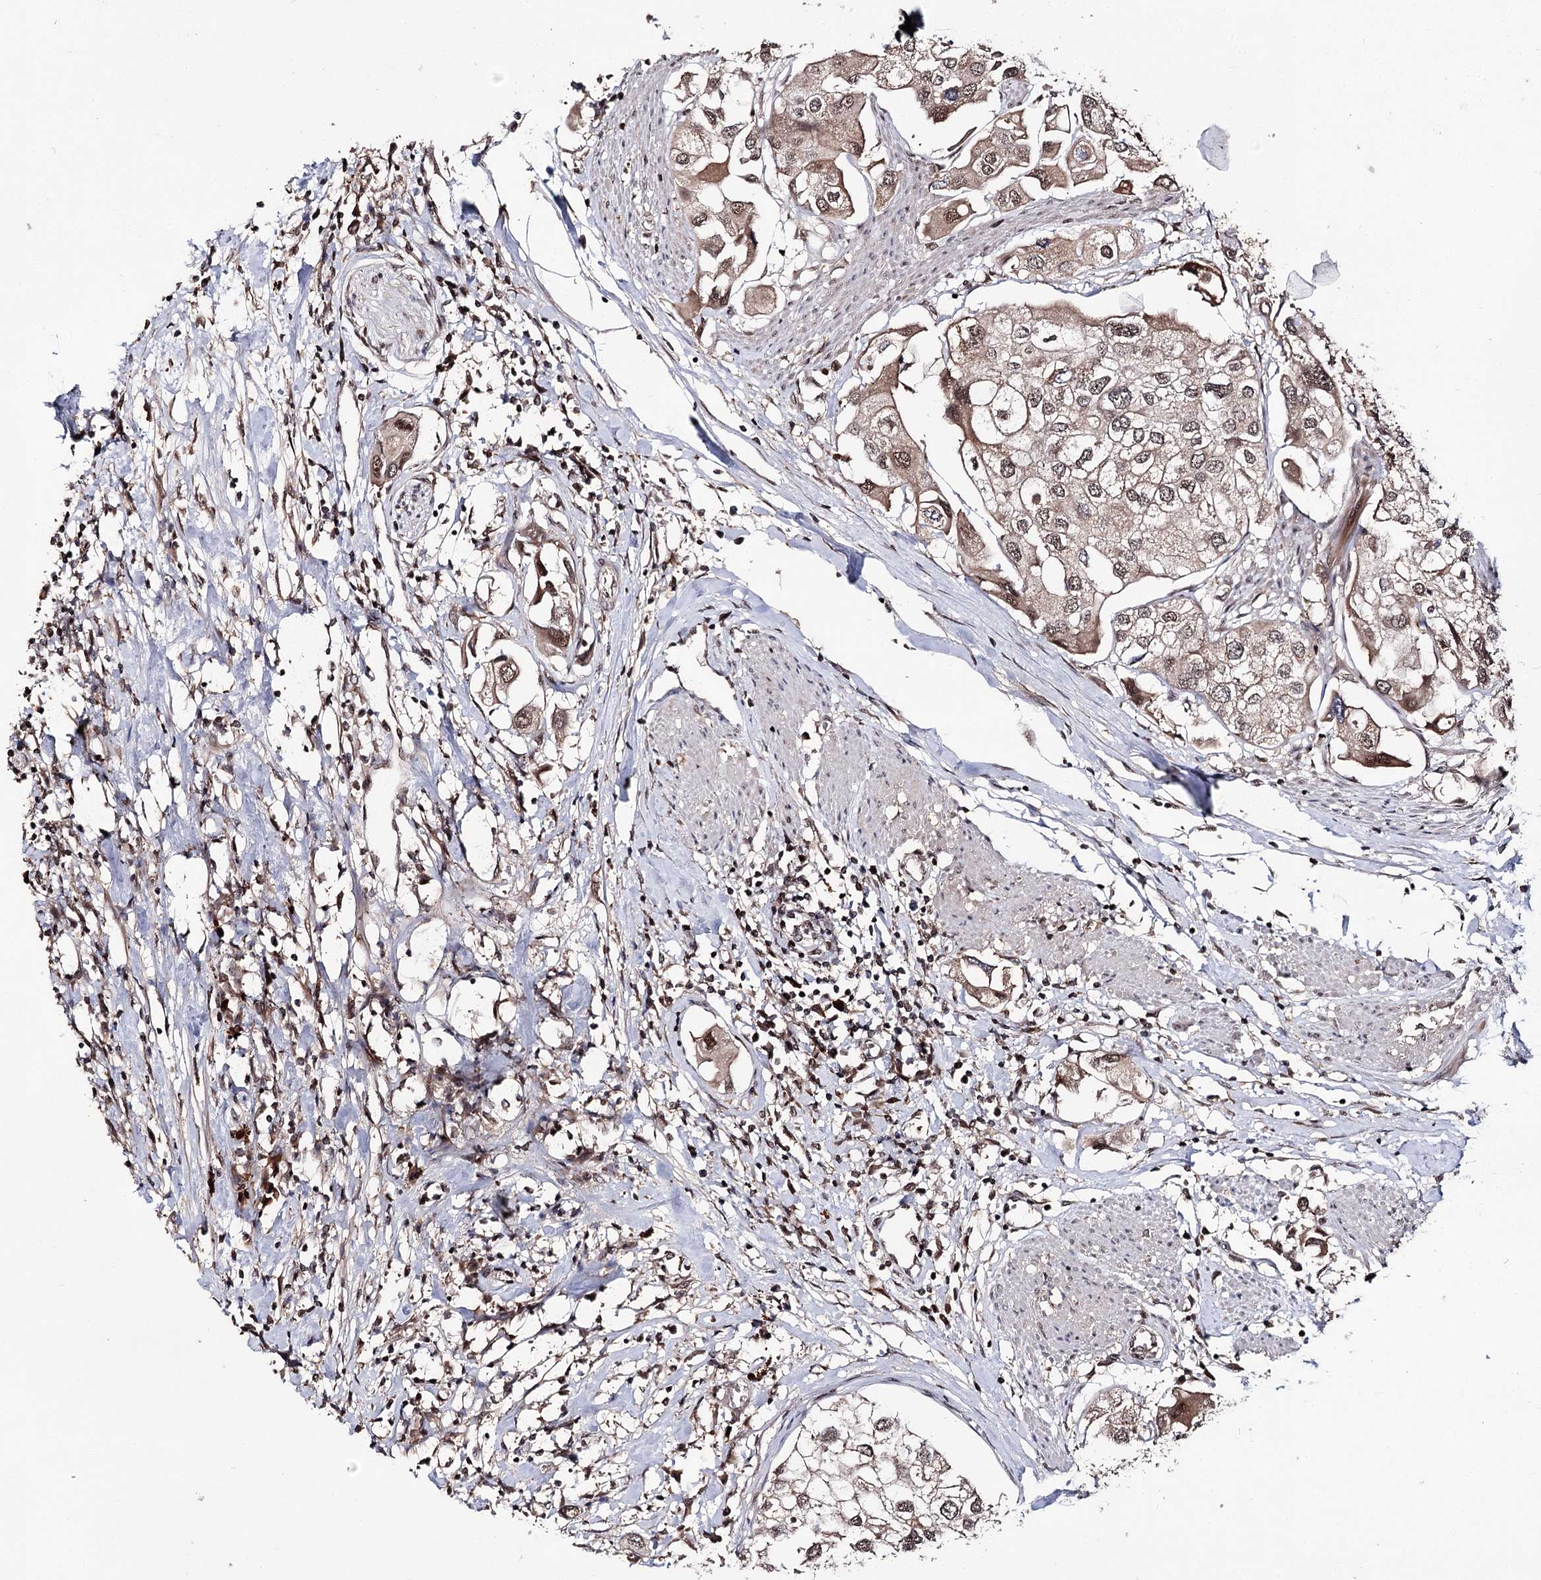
{"staining": {"intensity": "moderate", "quantity": ">75%", "location": "cytoplasmic/membranous,nuclear"}, "tissue": "urothelial cancer", "cell_type": "Tumor cells", "image_type": "cancer", "snomed": [{"axis": "morphology", "description": "Urothelial carcinoma, High grade"}, {"axis": "topography", "description": "Urinary bladder"}], "caption": "This image shows high-grade urothelial carcinoma stained with immunohistochemistry (IHC) to label a protein in brown. The cytoplasmic/membranous and nuclear of tumor cells show moderate positivity for the protein. Nuclei are counter-stained blue.", "gene": "FAM53B", "patient": {"sex": "male", "age": 64}}